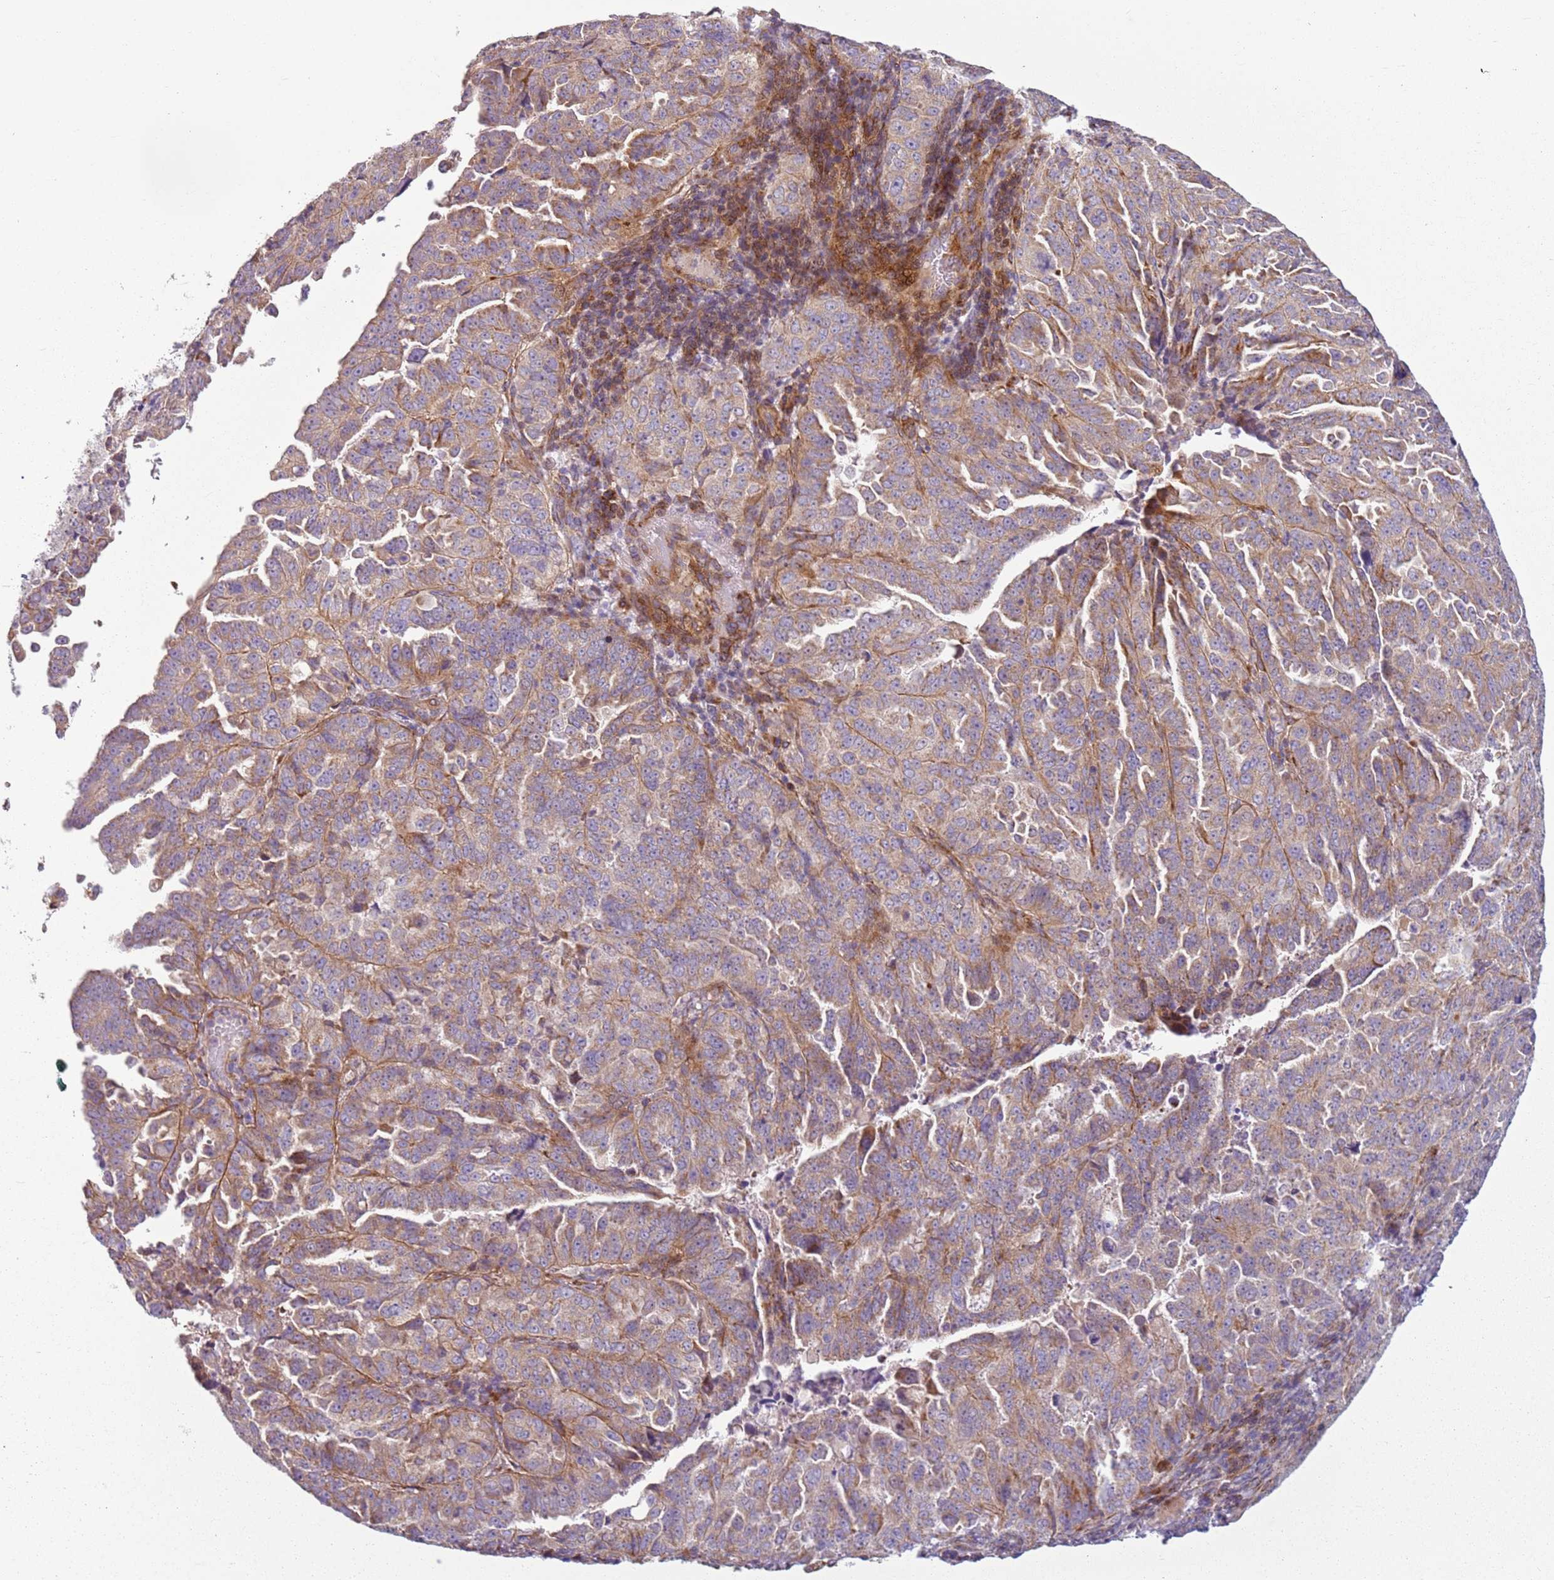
{"staining": {"intensity": "weak", "quantity": ">75%", "location": "cytoplasmic/membranous"}, "tissue": "endometrial cancer", "cell_type": "Tumor cells", "image_type": "cancer", "snomed": [{"axis": "morphology", "description": "Adenocarcinoma, NOS"}, {"axis": "topography", "description": "Endometrium"}], "caption": "High-power microscopy captured an immunohistochemistry image of endometrial cancer, revealing weak cytoplasmic/membranous expression in about >75% of tumor cells.", "gene": "TMEM200C", "patient": {"sex": "female", "age": 65}}